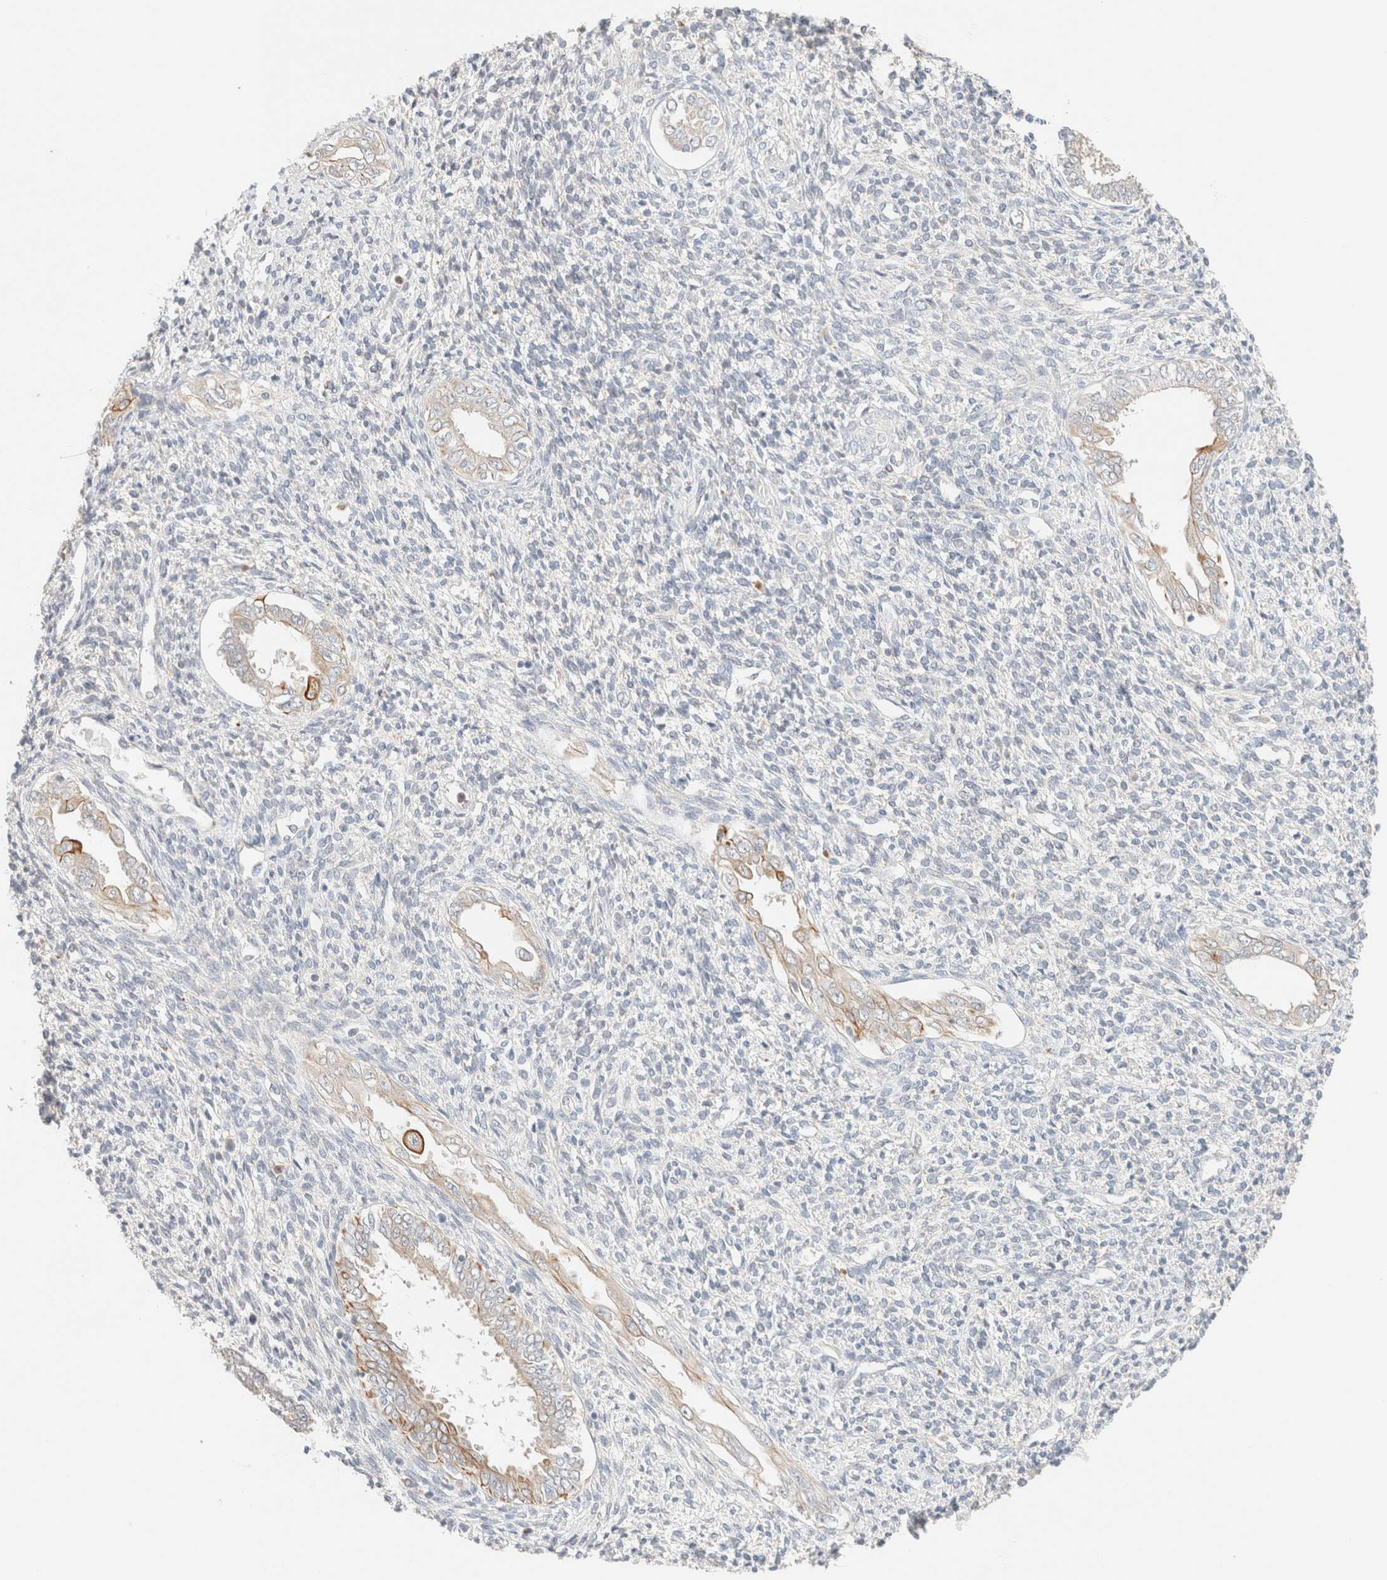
{"staining": {"intensity": "negative", "quantity": "none", "location": "none"}, "tissue": "endometrium", "cell_type": "Cells in endometrial stroma", "image_type": "normal", "snomed": [{"axis": "morphology", "description": "Normal tissue, NOS"}, {"axis": "topography", "description": "Endometrium"}], "caption": "Human endometrium stained for a protein using immunohistochemistry (IHC) shows no expression in cells in endometrial stroma.", "gene": "SGSM2", "patient": {"sex": "female", "age": 66}}